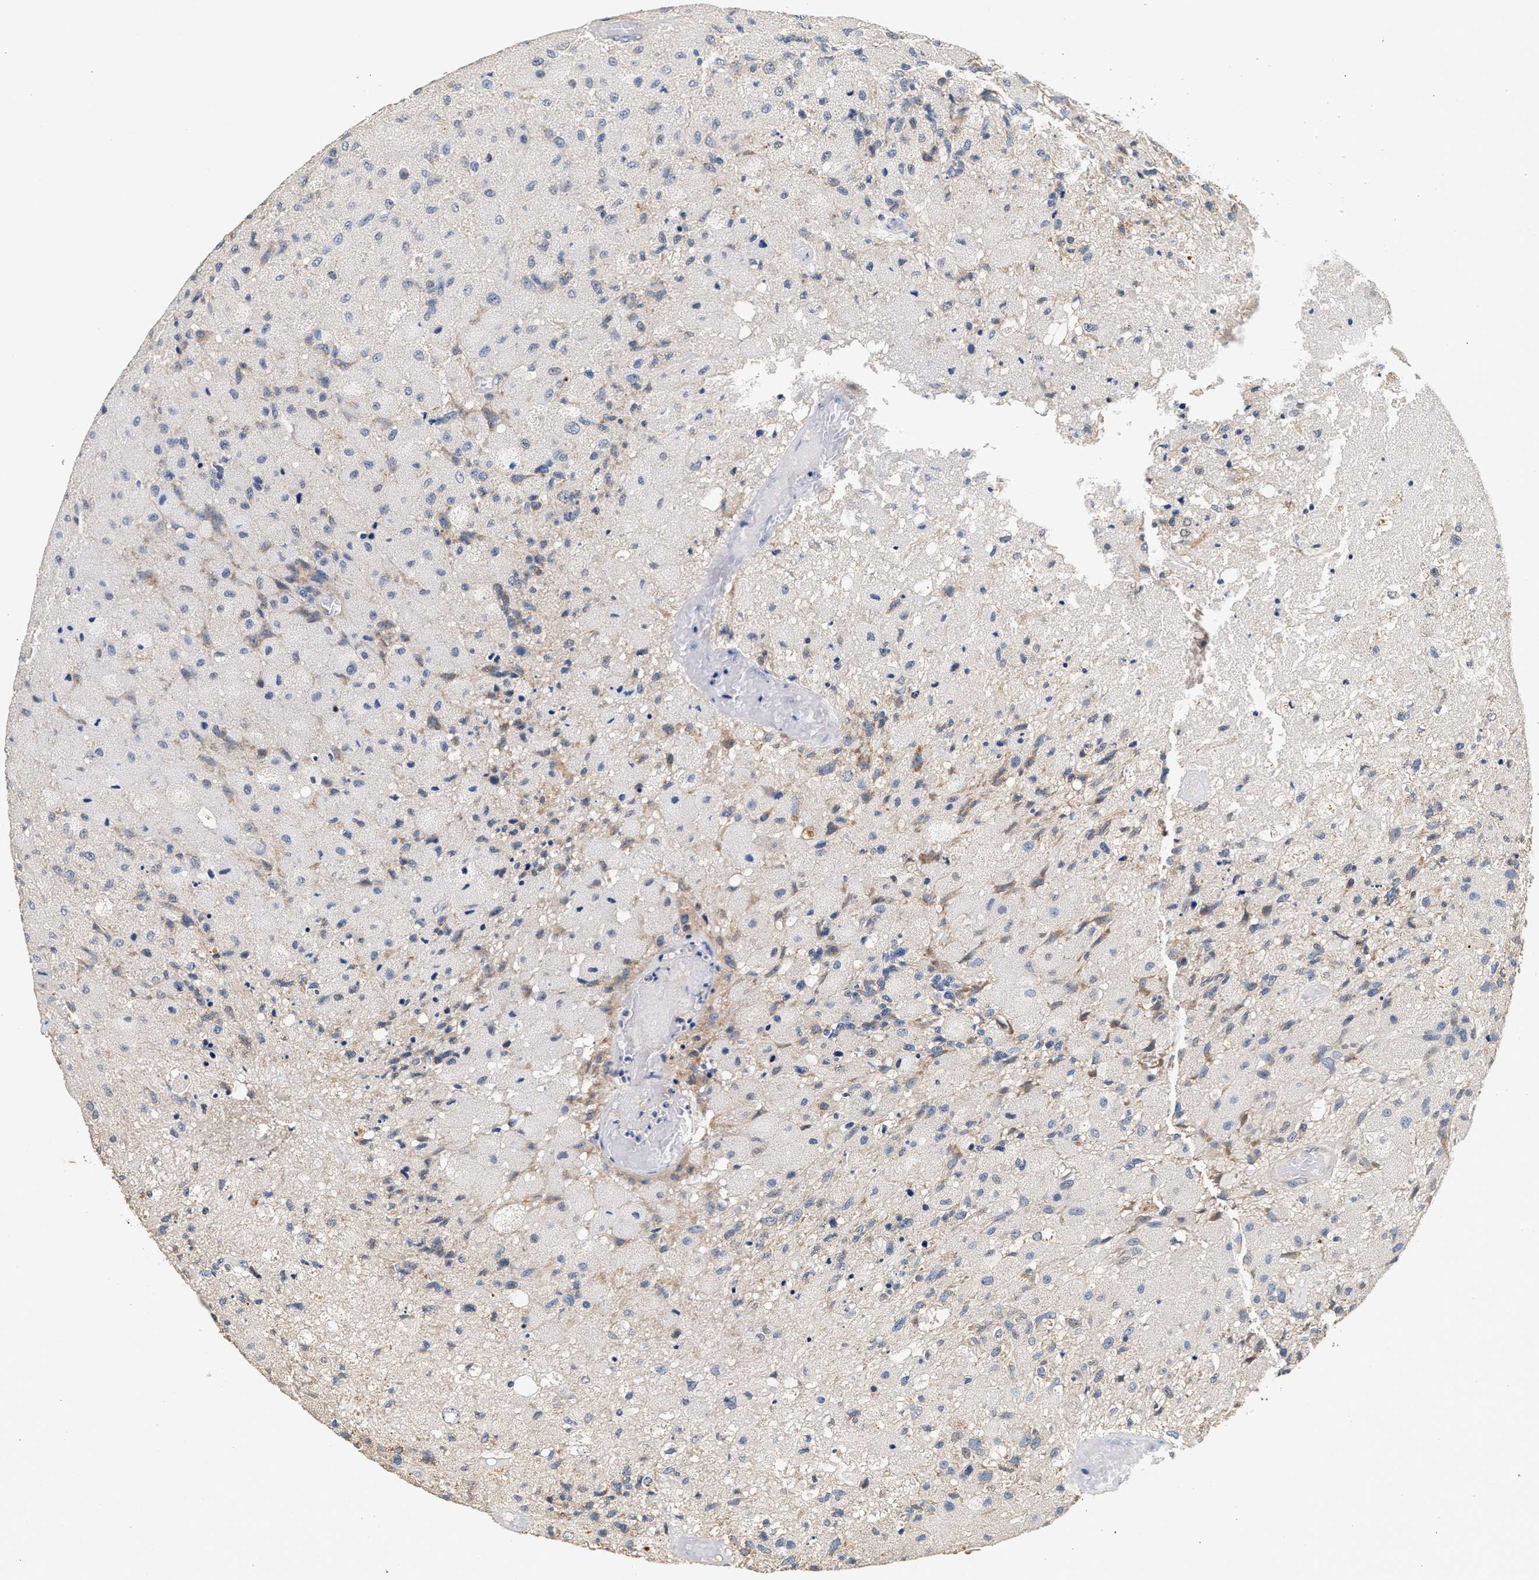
{"staining": {"intensity": "negative", "quantity": "none", "location": "none"}, "tissue": "glioma", "cell_type": "Tumor cells", "image_type": "cancer", "snomed": [{"axis": "morphology", "description": "Normal tissue, NOS"}, {"axis": "morphology", "description": "Glioma, malignant, High grade"}, {"axis": "topography", "description": "Cerebral cortex"}], "caption": "This is an immunohistochemistry micrograph of human high-grade glioma (malignant). There is no expression in tumor cells.", "gene": "PTGR3", "patient": {"sex": "male", "age": 77}}